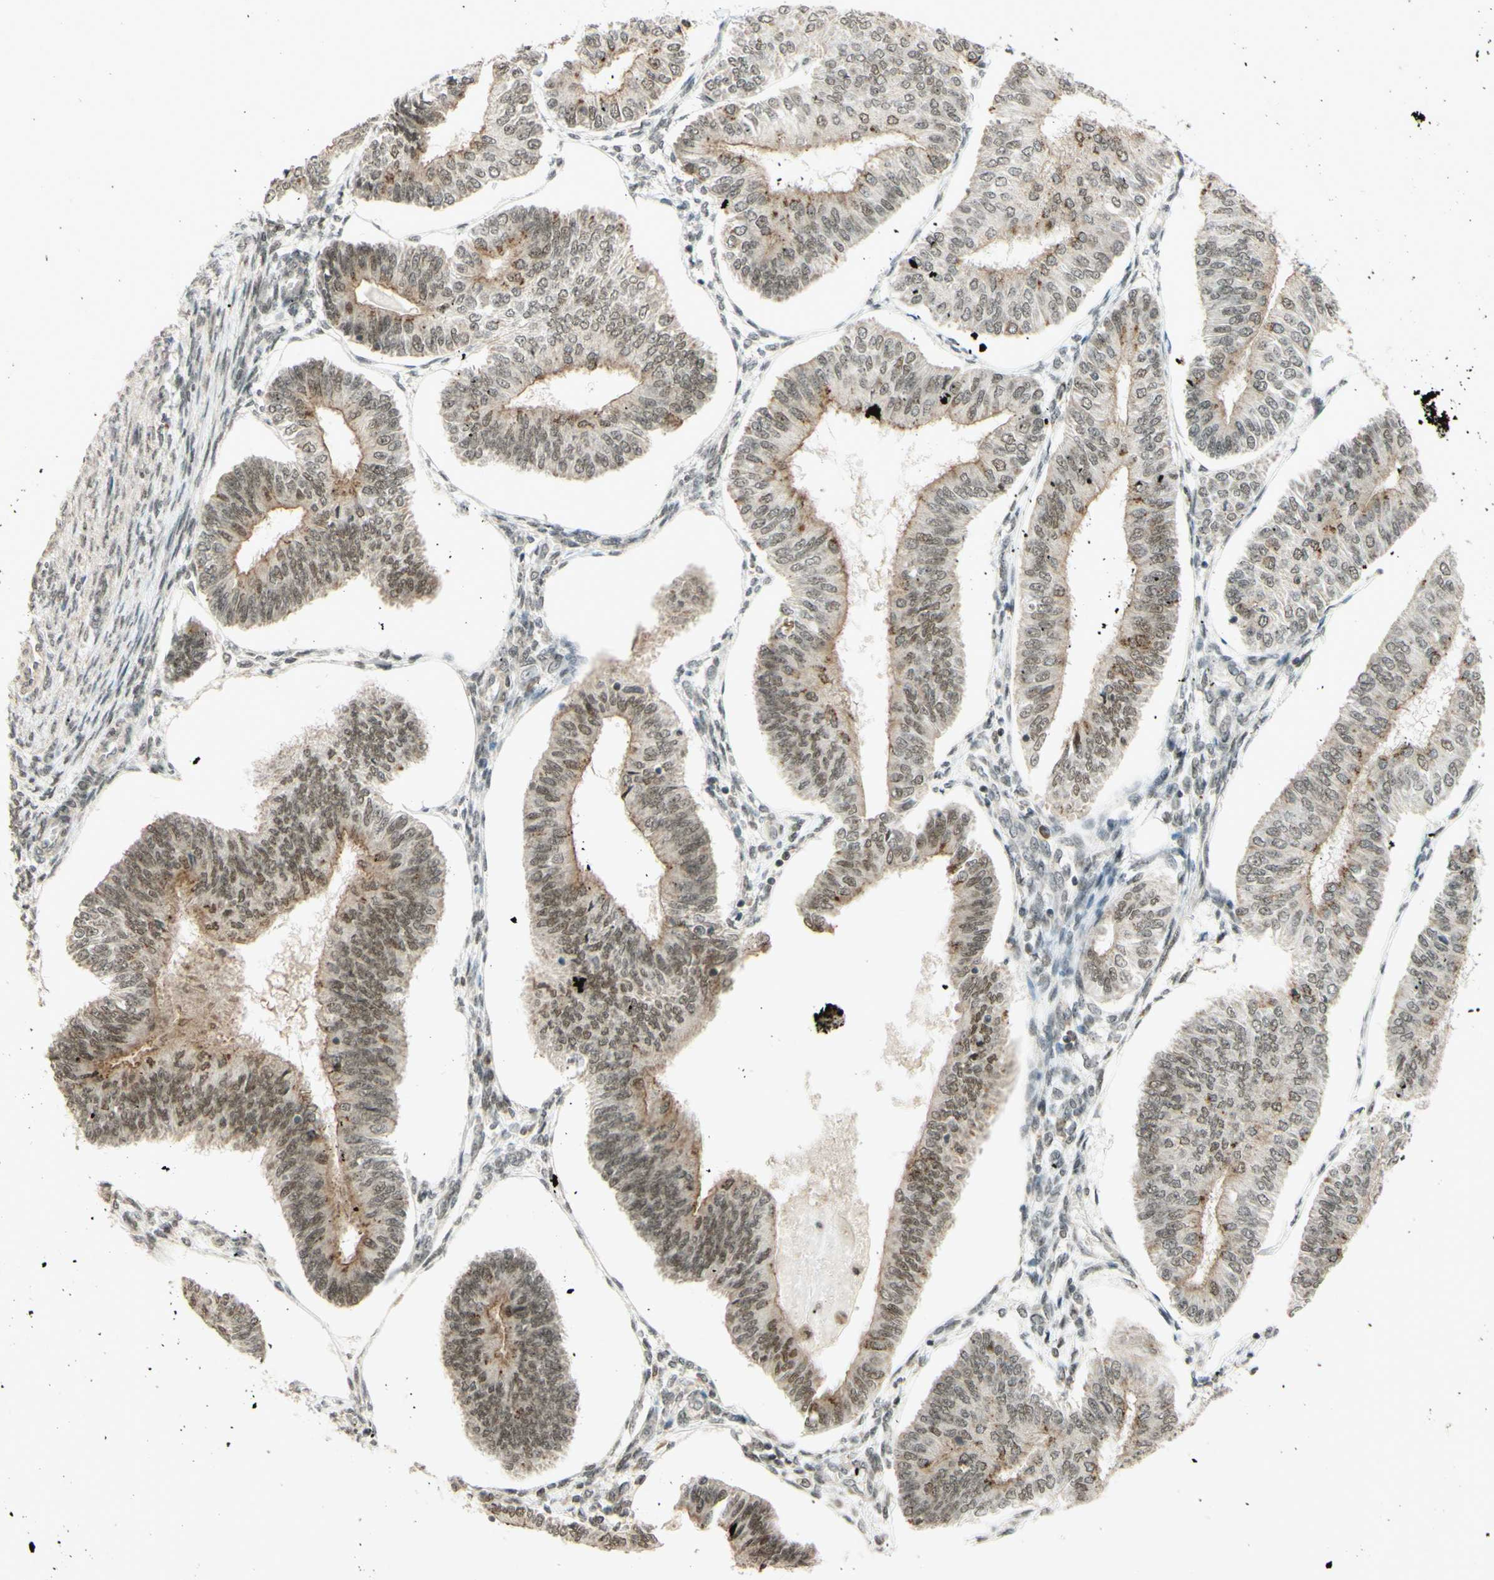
{"staining": {"intensity": "weak", "quantity": ">75%", "location": "nuclear"}, "tissue": "endometrial cancer", "cell_type": "Tumor cells", "image_type": "cancer", "snomed": [{"axis": "morphology", "description": "Adenocarcinoma, NOS"}, {"axis": "topography", "description": "Endometrium"}], "caption": "IHC (DAB) staining of human endometrial adenocarcinoma demonstrates weak nuclear protein expression in approximately >75% of tumor cells. The staining is performed using DAB (3,3'-diaminobenzidine) brown chromogen to label protein expression. The nuclei are counter-stained blue using hematoxylin.", "gene": "SMARCB1", "patient": {"sex": "female", "age": 58}}